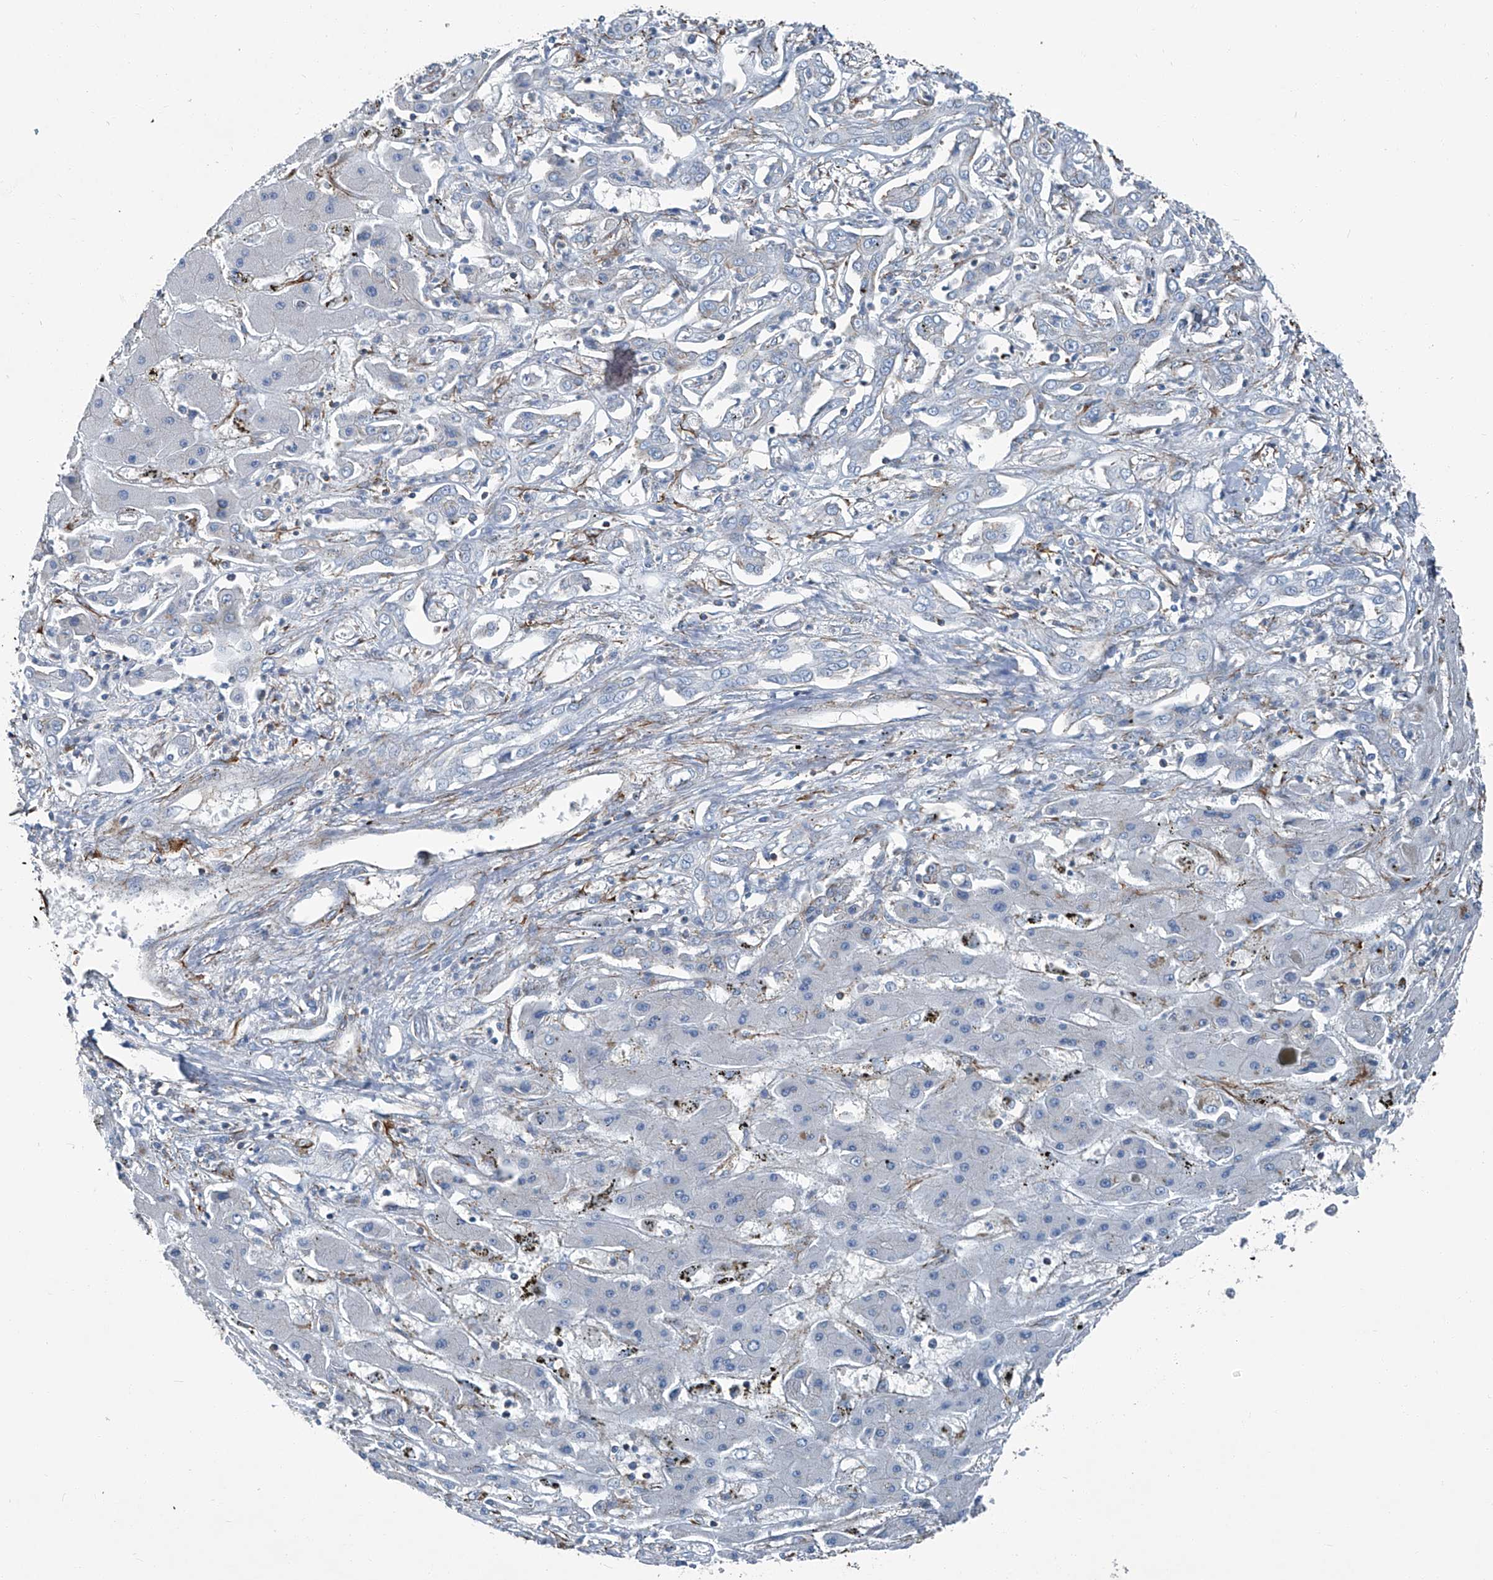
{"staining": {"intensity": "negative", "quantity": "none", "location": "none"}, "tissue": "liver cancer", "cell_type": "Tumor cells", "image_type": "cancer", "snomed": [{"axis": "morphology", "description": "Cholangiocarcinoma"}, {"axis": "topography", "description": "Liver"}], "caption": "High magnification brightfield microscopy of liver cholangiocarcinoma stained with DAB (brown) and counterstained with hematoxylin (blue): tumor cells show no significant staining.", "gene": "SEPTIN7", "patient": {"sex": "male", "age": 67}}